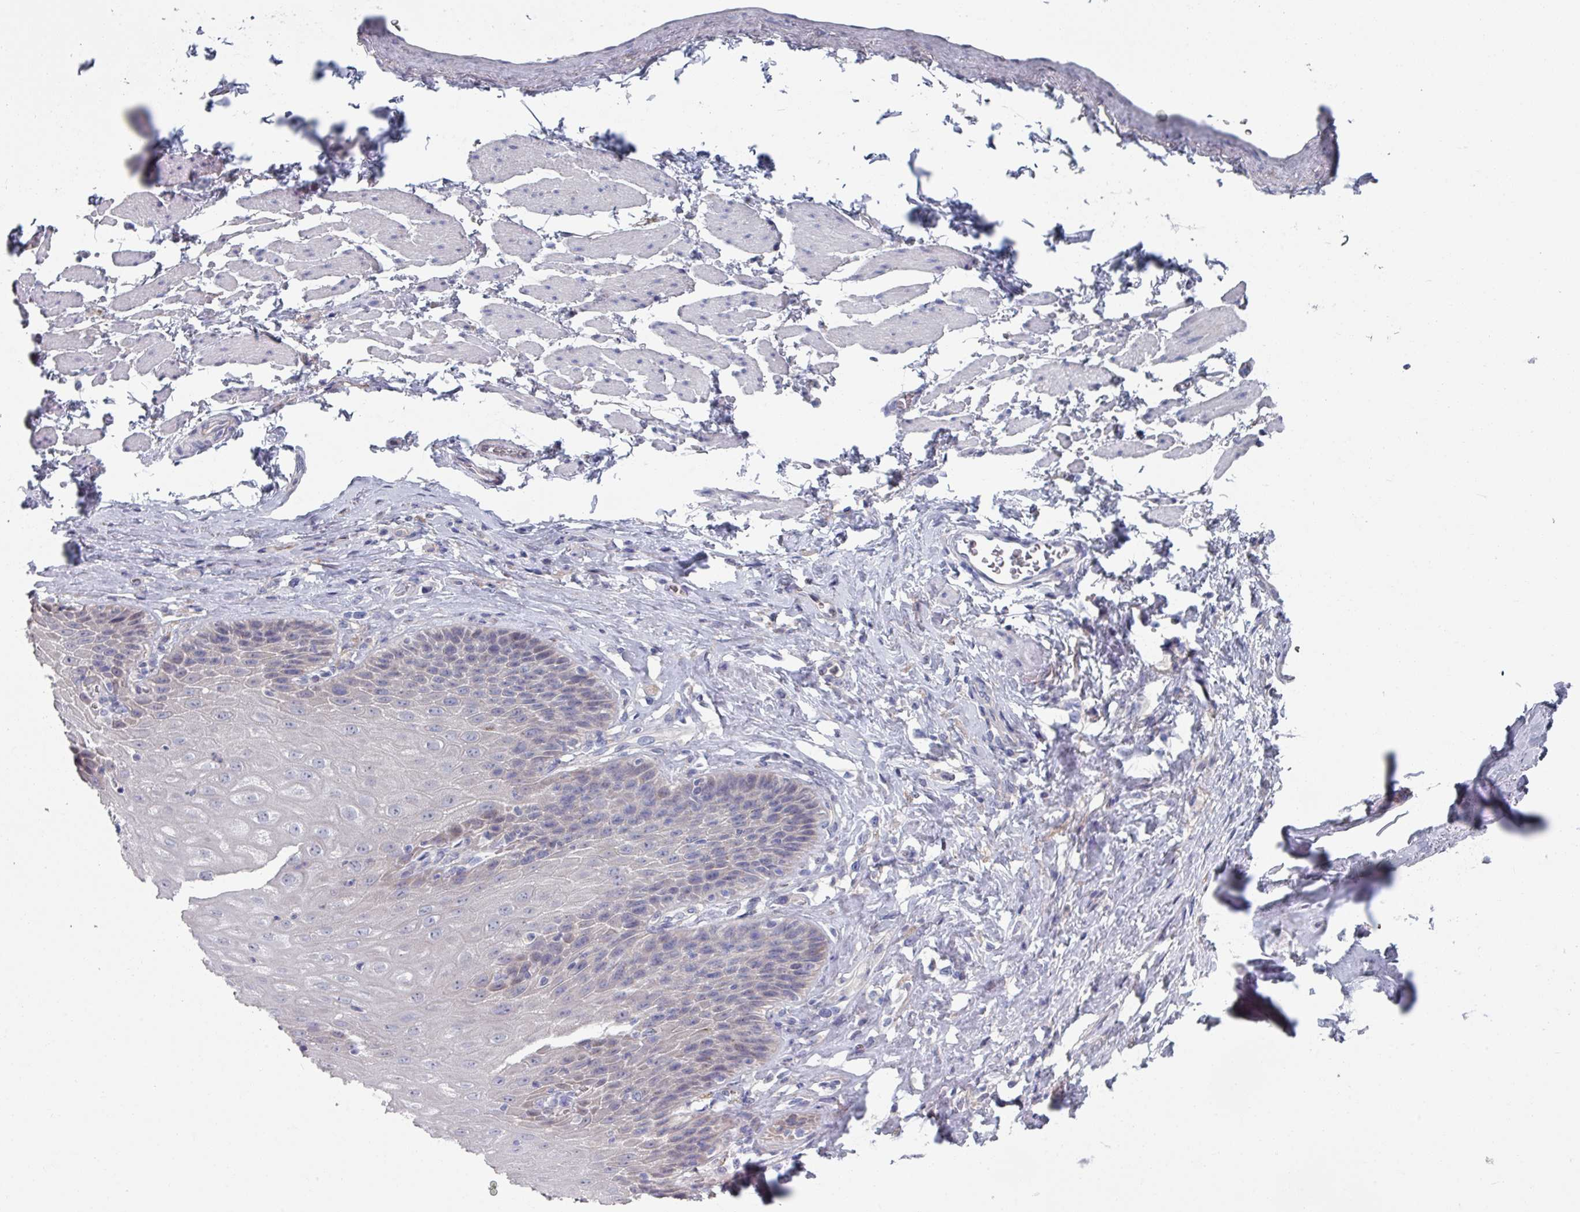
{"staining": {"intensity": "negative", "quantity": "none", "location": "none"}, "tissue": "esophagus", "cell_type": "Squamous epithelial cells", "image_type": "normal", "snomed": [{"axis": "morphology", "description": "Normal tissue, NOS"}, {"axis": "topography", "description": "Esophagus"}], "caption": "A photomicrograph of esophagus stained for a protein demonstrates no brown staining in squamous epithelial cells.", "gene": "EFL1", "patient": {"sex": "female", "age": 61}}